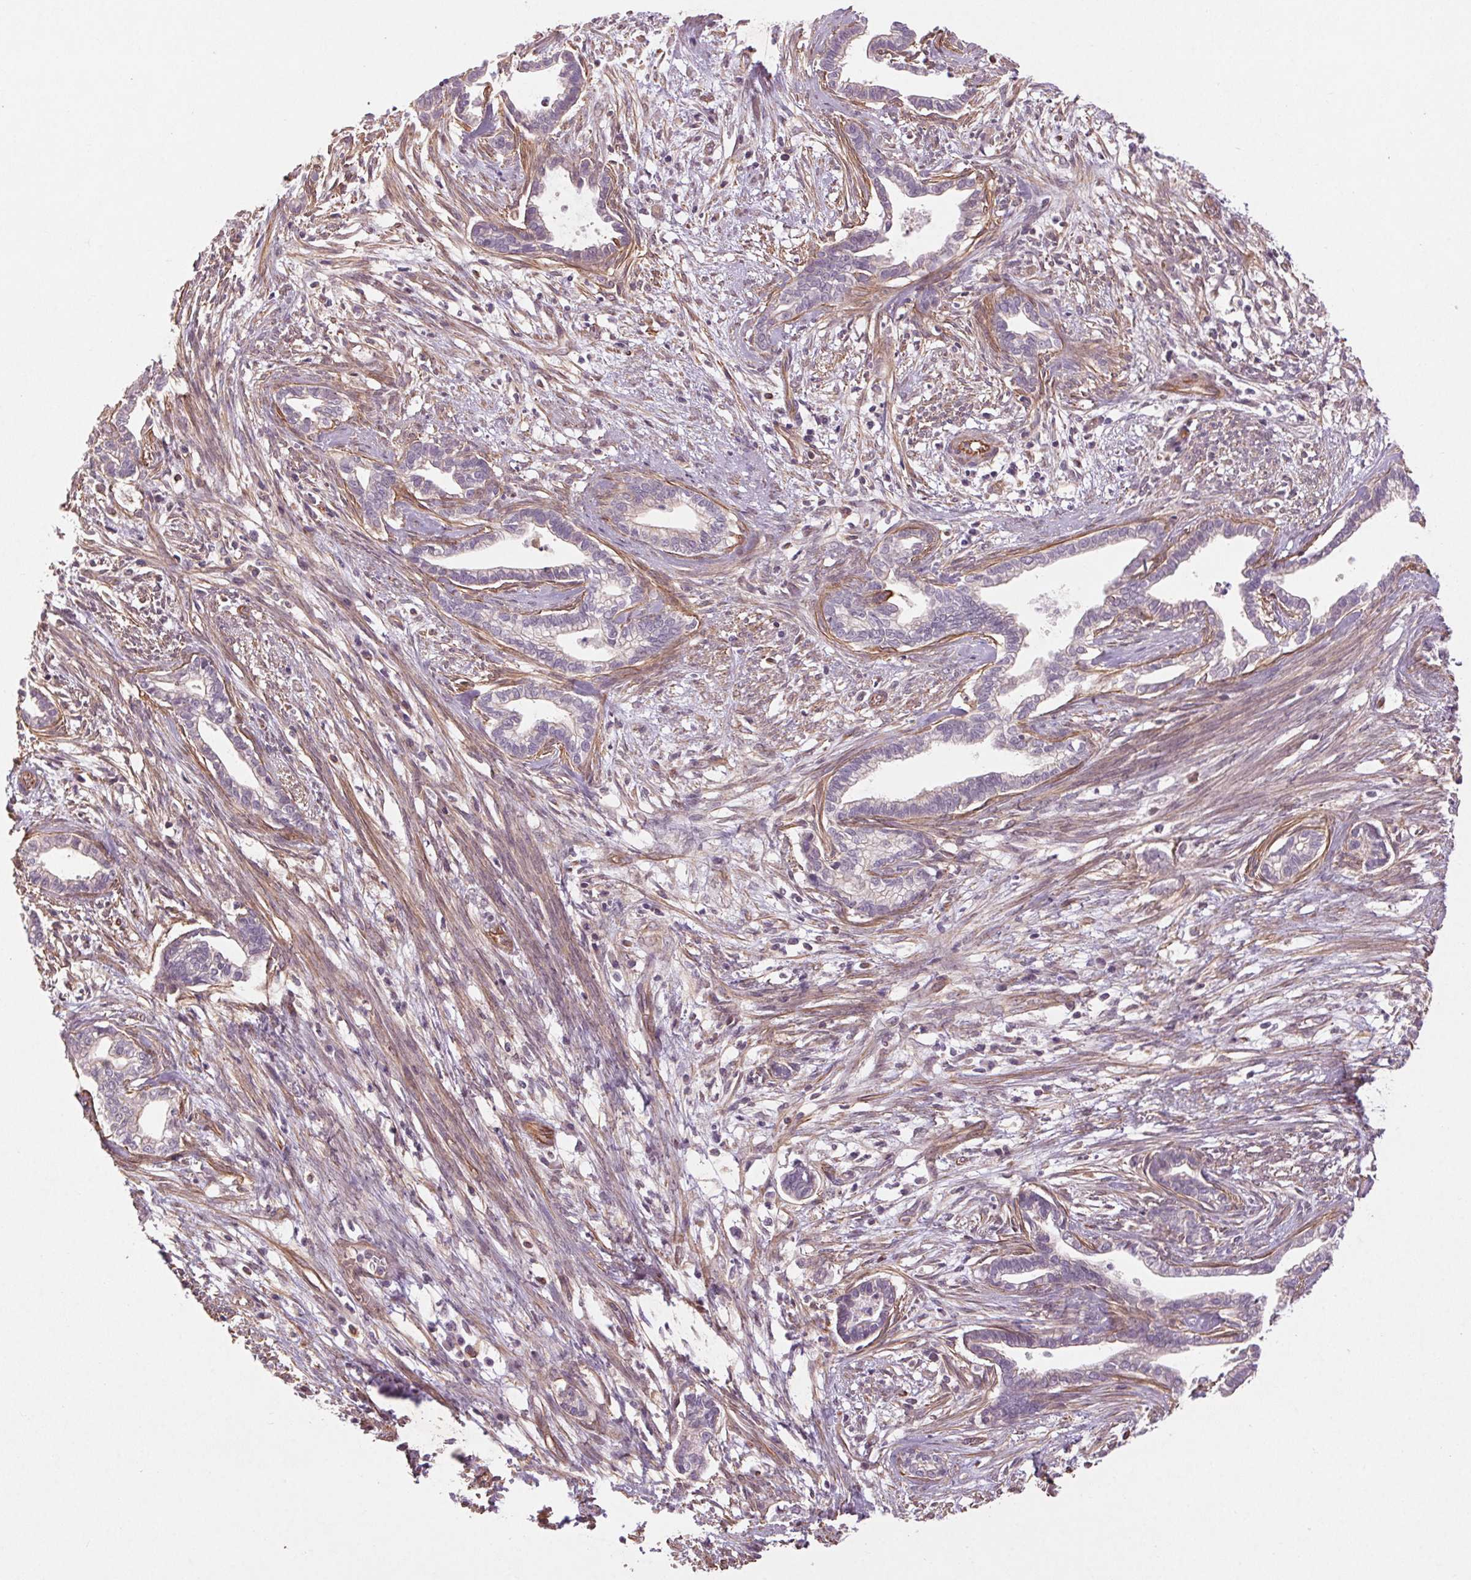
{"staining": {"intensity": "negative", "quantity": "none", "location": "none"}, "tissue": "cervical cancer", "cell_type": "Tumor cells", "image_type": "cancer", "snomed": [{"axis": "morphology", "description": "Adenocarcinoma, NOS"}, {"axis": "topography", "description": "Cervix"}], "caption": "Image shows no protein staining in tumor cells of cervical cancer (adenocarcinoma) tissue. (DAB (3,3'-diaminobenzidine) immunohistochemistry, high magnification).", "gene": "CCSER1", "patient": {"sex": "female", "age": 62}}